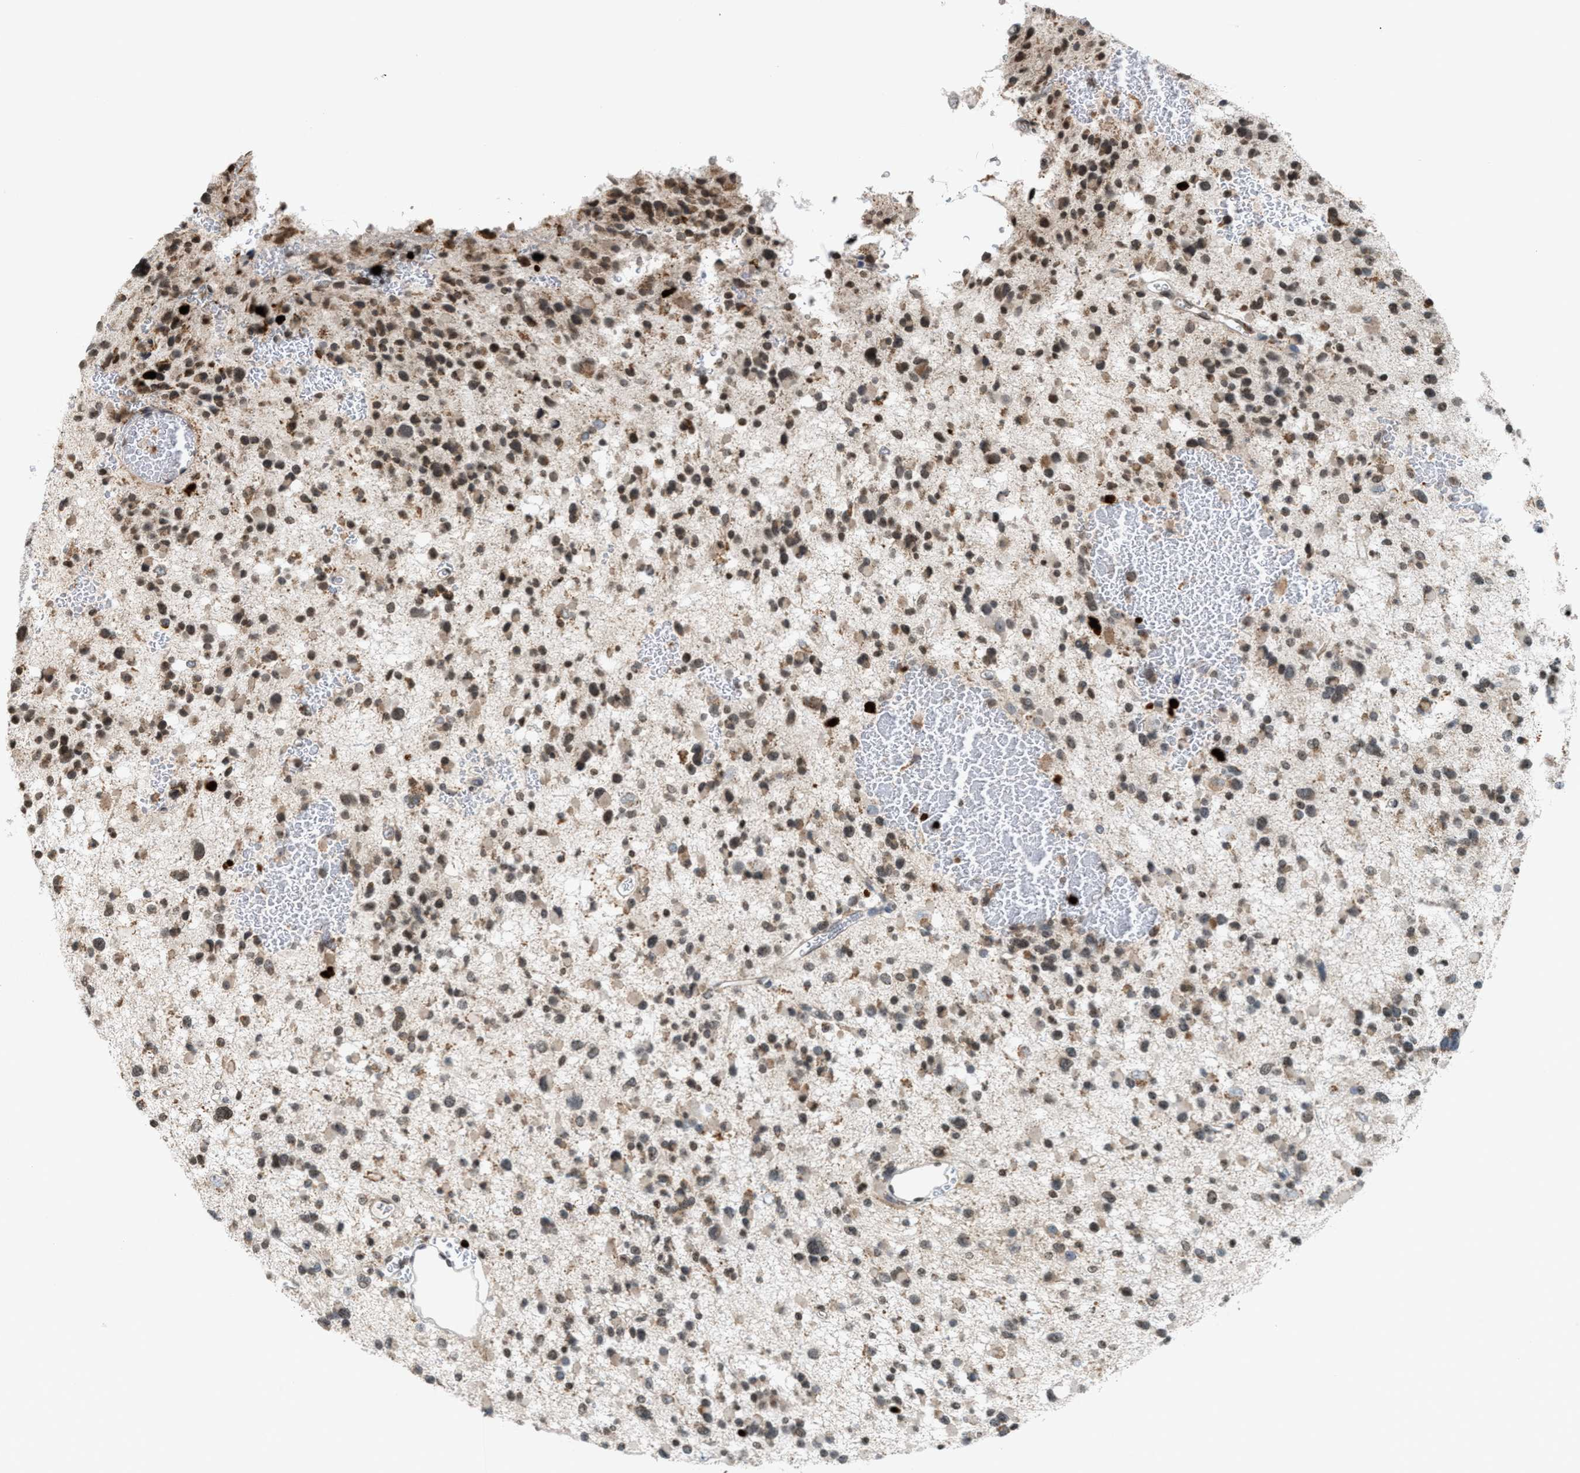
{"staining": {"intensity": "moderate", "quantity": ">75%", "location": "cytoplasmic/membranous,nuclear"}, "tissue": "glioma", "cell_type": "Tumor cells", "image_type": "cancer", "snomed": [{"axis": "morphology", "description": "Glioma, malignant, Low grade"}, {"axis": "topography", "description": "Brain"}], "caption": "The micrograph exhibits immunohistochemical staining of malignant low-grade glioma. There is moderate cytoplasmic/membranous and nuclear staining is appreciated in approximately >75% of tumor cells.", "gene": "PRUNE2", "patient": {"sex": "female", "age": 22}}